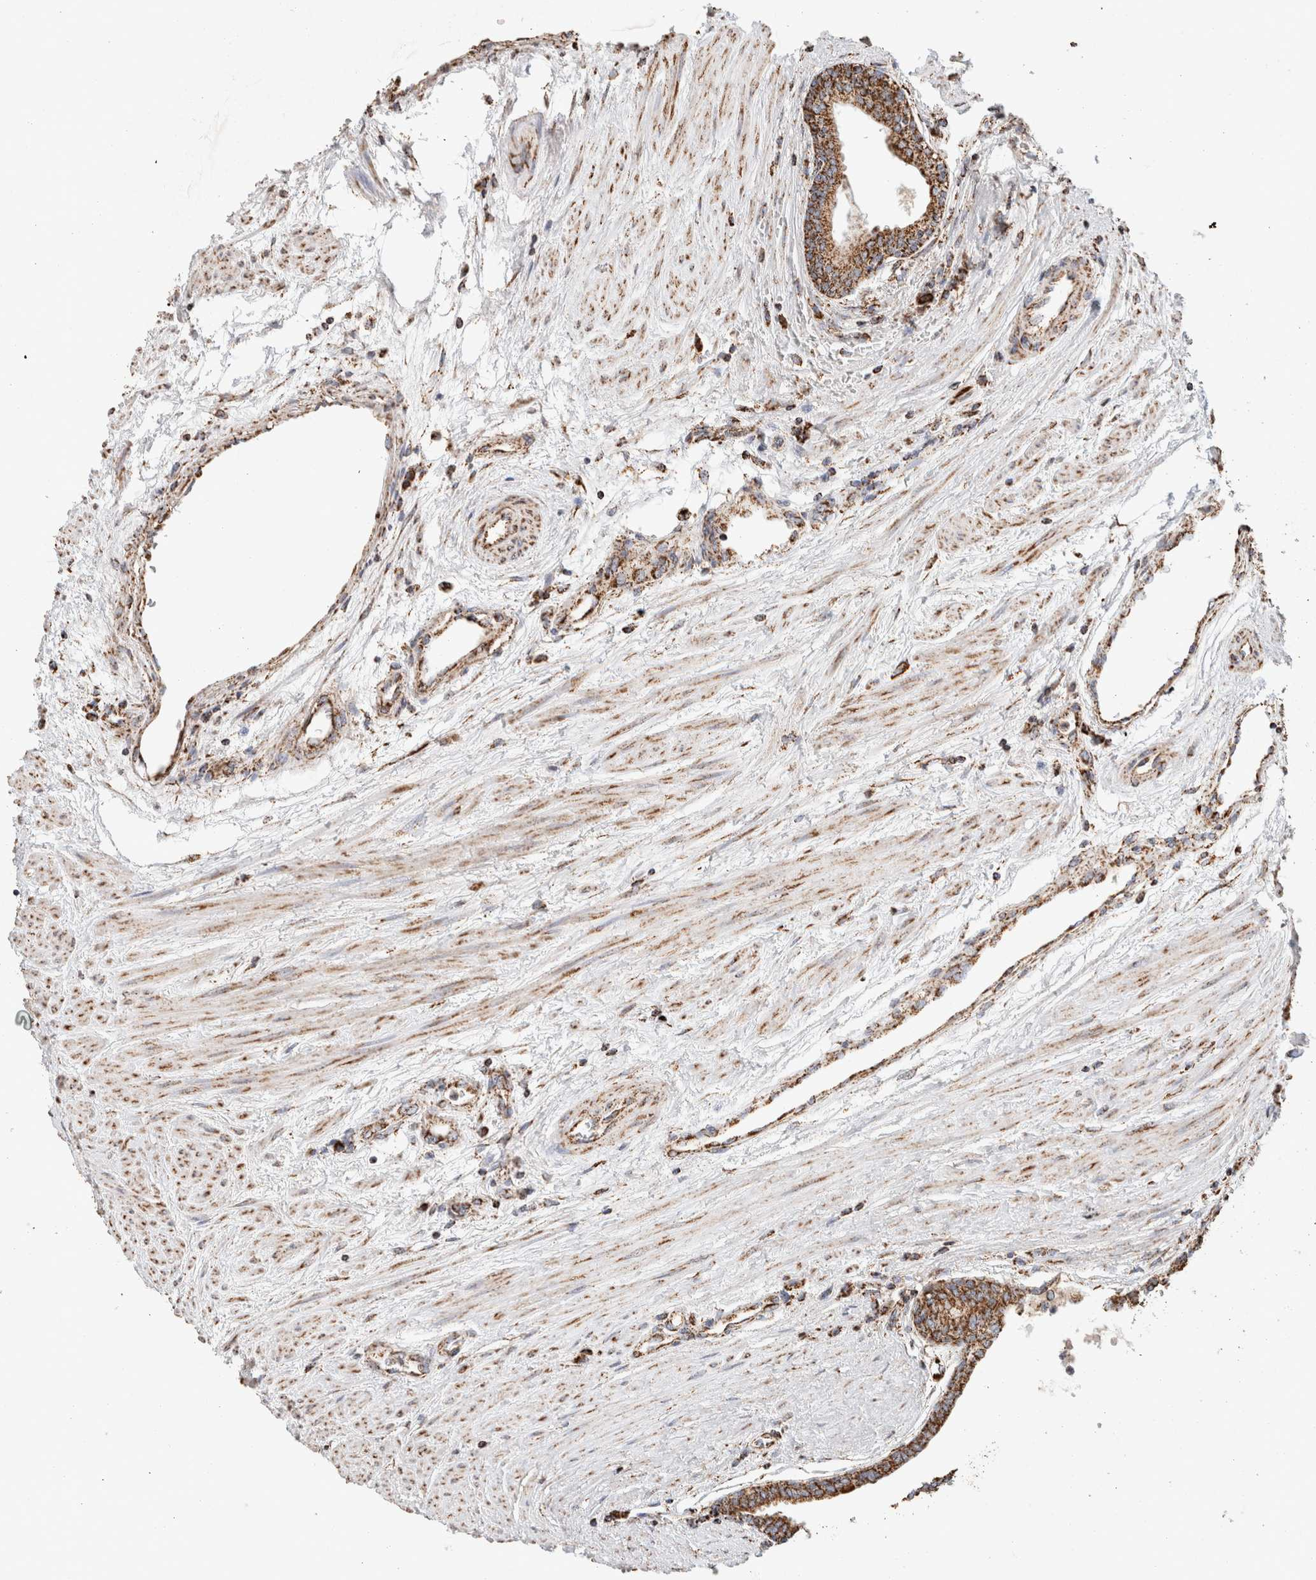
{"staining": {"intensity": "strong", "quantity": ">75%", "location": "cytoplasmic/membranous"}, "tissue": "prostate cancer", "cell_type": "Tumor cells", "image_type": "cancer", "snomed": [{"axis": "morphology", "description": "Adenocarcinoma, High grade"}, {"axis": "topography", "description": "Prostate"}], "caption": "Adenocarcinoma (high-grade) (prostate) stained with a protein marker demonstrates strong staining in tumor cells.", "gene": "C1QBP", "patient": {"sex": "male", "age": 61}}